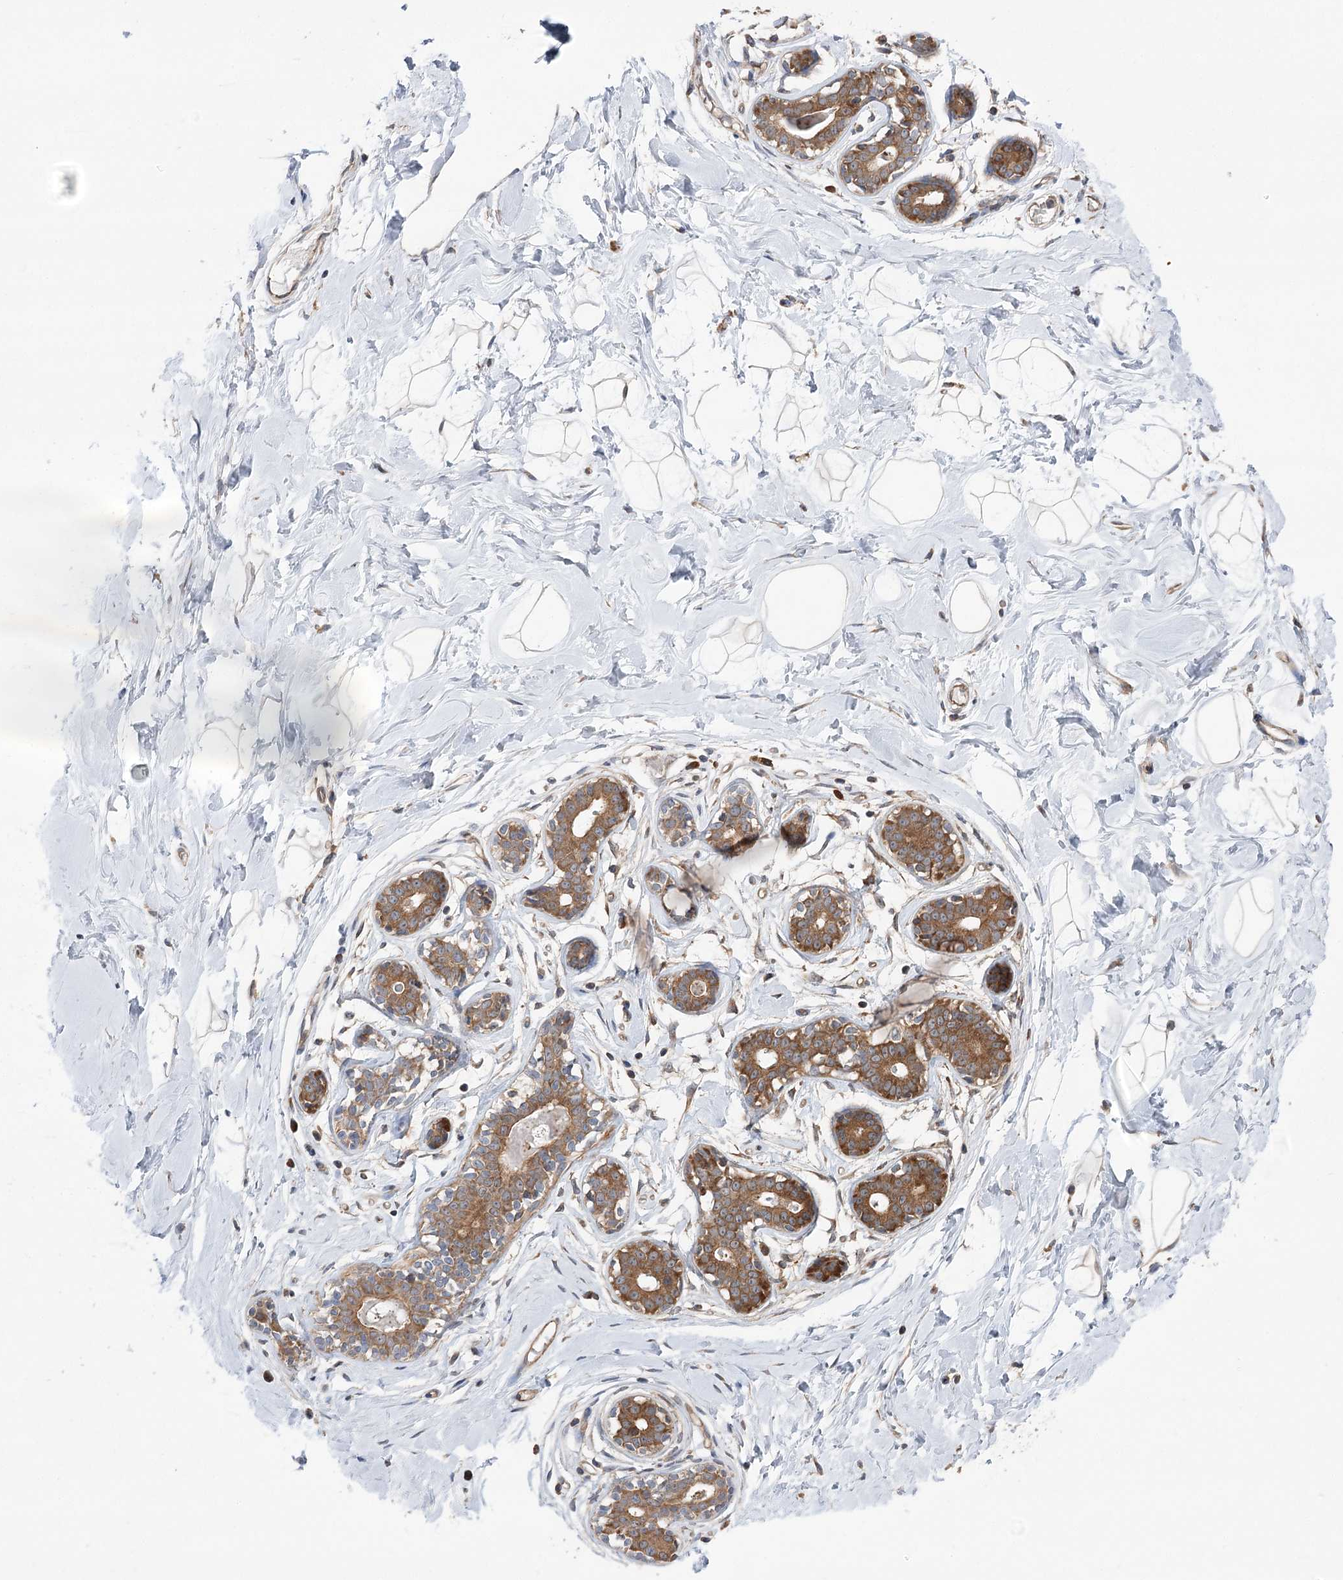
{"staining": {"intensity": "weak", "quantity": ">75%", "location": "nuclear"}, "tissue": "breast", "cell_type": "Adipocytes", "image_type": "normal", "snomed": [{"axis": "morphology", "description": "Normal tissue, NOS"}, {"axis": "morphology", "description": "Adenoma, NOS"}, {"axis": "topography", "description": "Breast"}], "caption": "Adipocytes exhibit low levels of weak nuclear expression in approximately >75% of cells in normal human breast. (DAB IHC with brightfield microscopy, high magnification).", "gene": "VPS37B", "patient": {"sex": "female", "age": 23}}